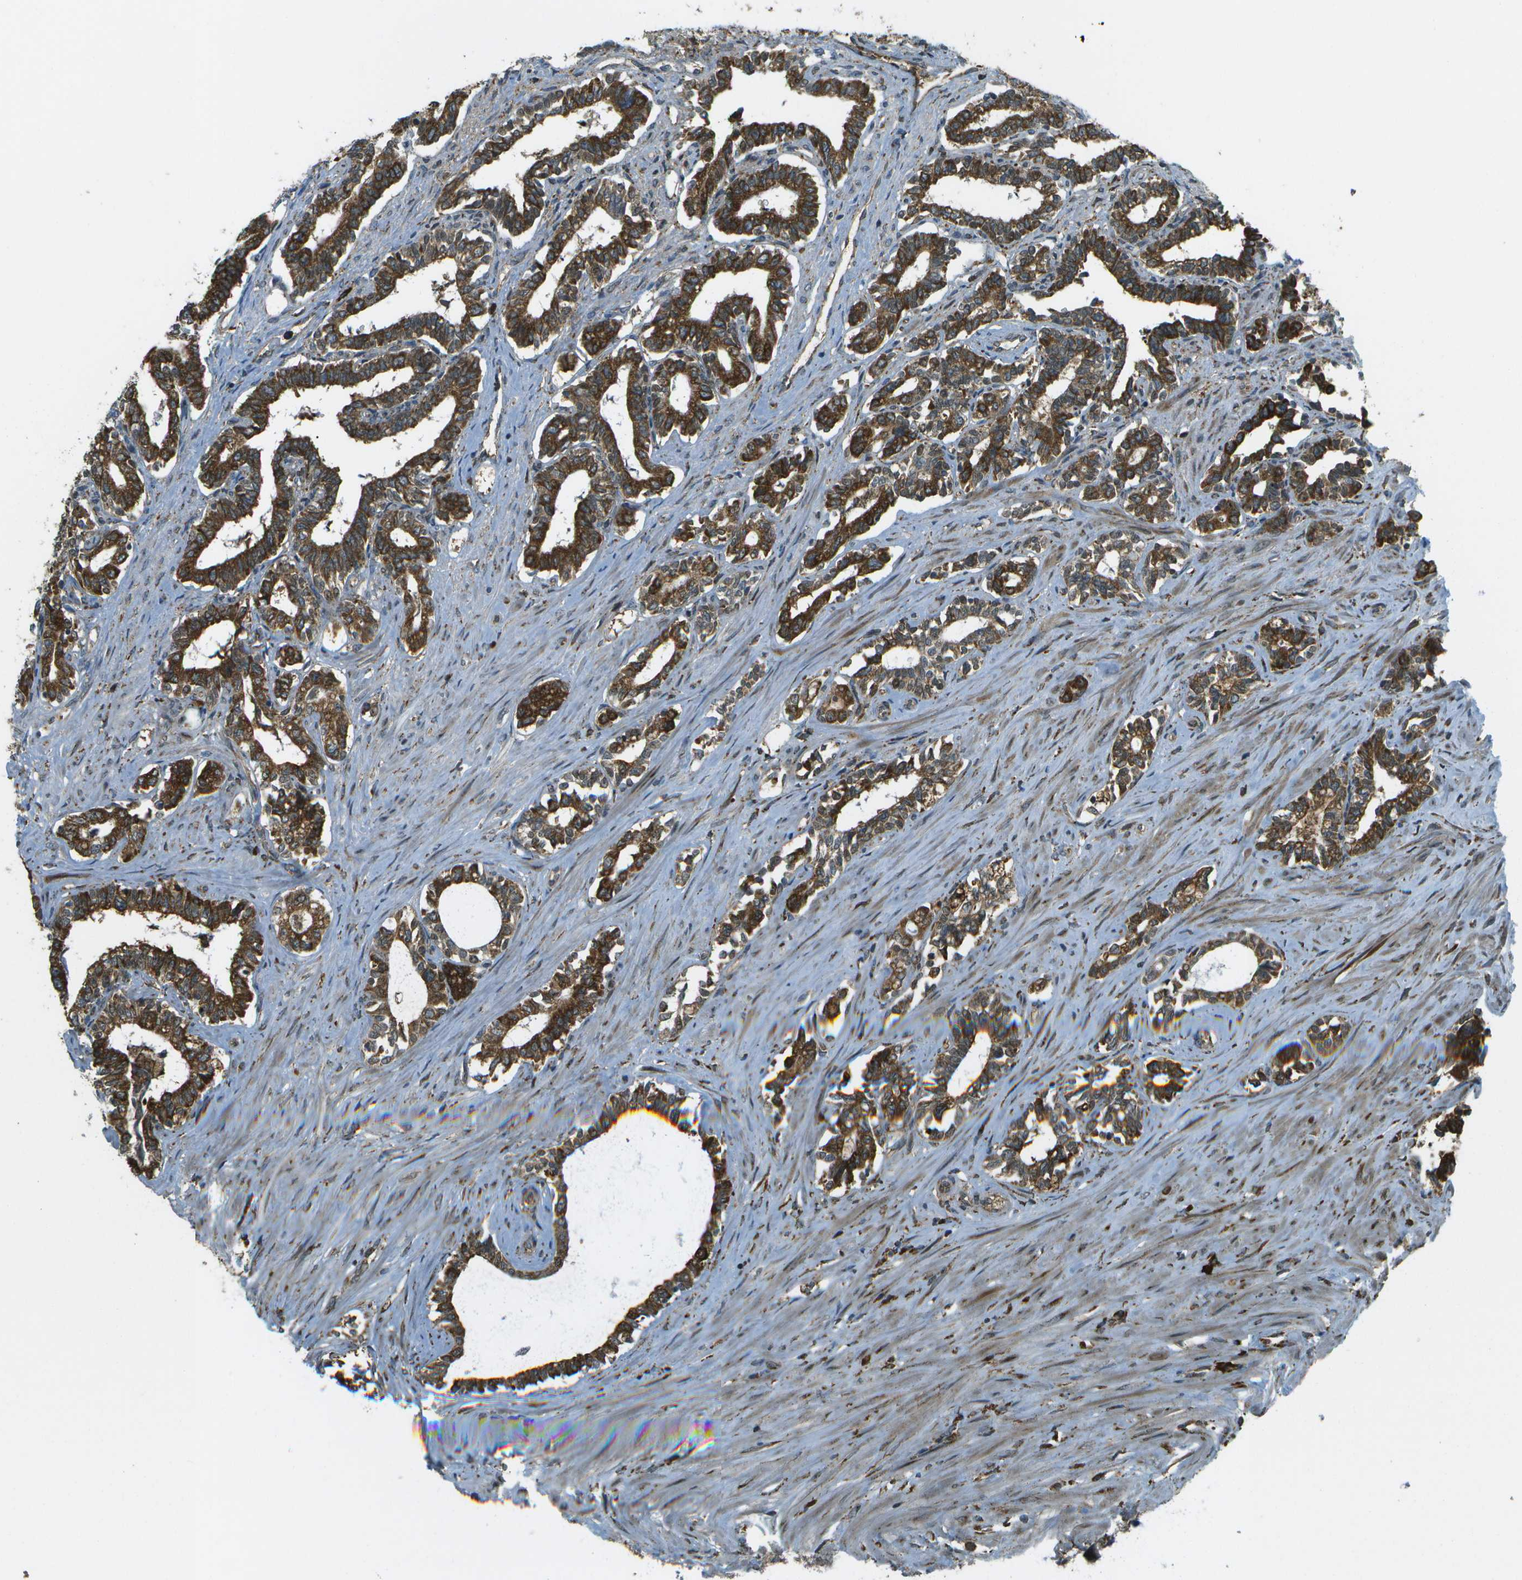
{"staining": {"intensity": "strong", "quantity": ">75%", "location": "cytoplasmic/membranous"}, "tissue": "seminal vesicle", "cell_type": "Glandular cells", "image_type": "normal", "snomed": [{"axis": "morphology", "description": "Normal tissue, NOS"}, {"axis": "morphology", "description": "Adenocarcinoma, High grade"}, {"axis": "topography", "description": "Prostate"}, {"axis": "topography", "description": "Seminal veicle"}], "caption": "Immunohistochemistry (IHC) staining of unremarkable seminal vesicle, which displays high levels of strong cytoplasmic/membranous positivity in about >75% of glandular cells indicating strong cytoplasmic/membranous protein positivity. The staining was performed using DAB (brown) for protein detection and nuclei were counterstained in hematoxylin (blue).", "gene": "USP30", "patient": {"sex": "male", "age": 55}}